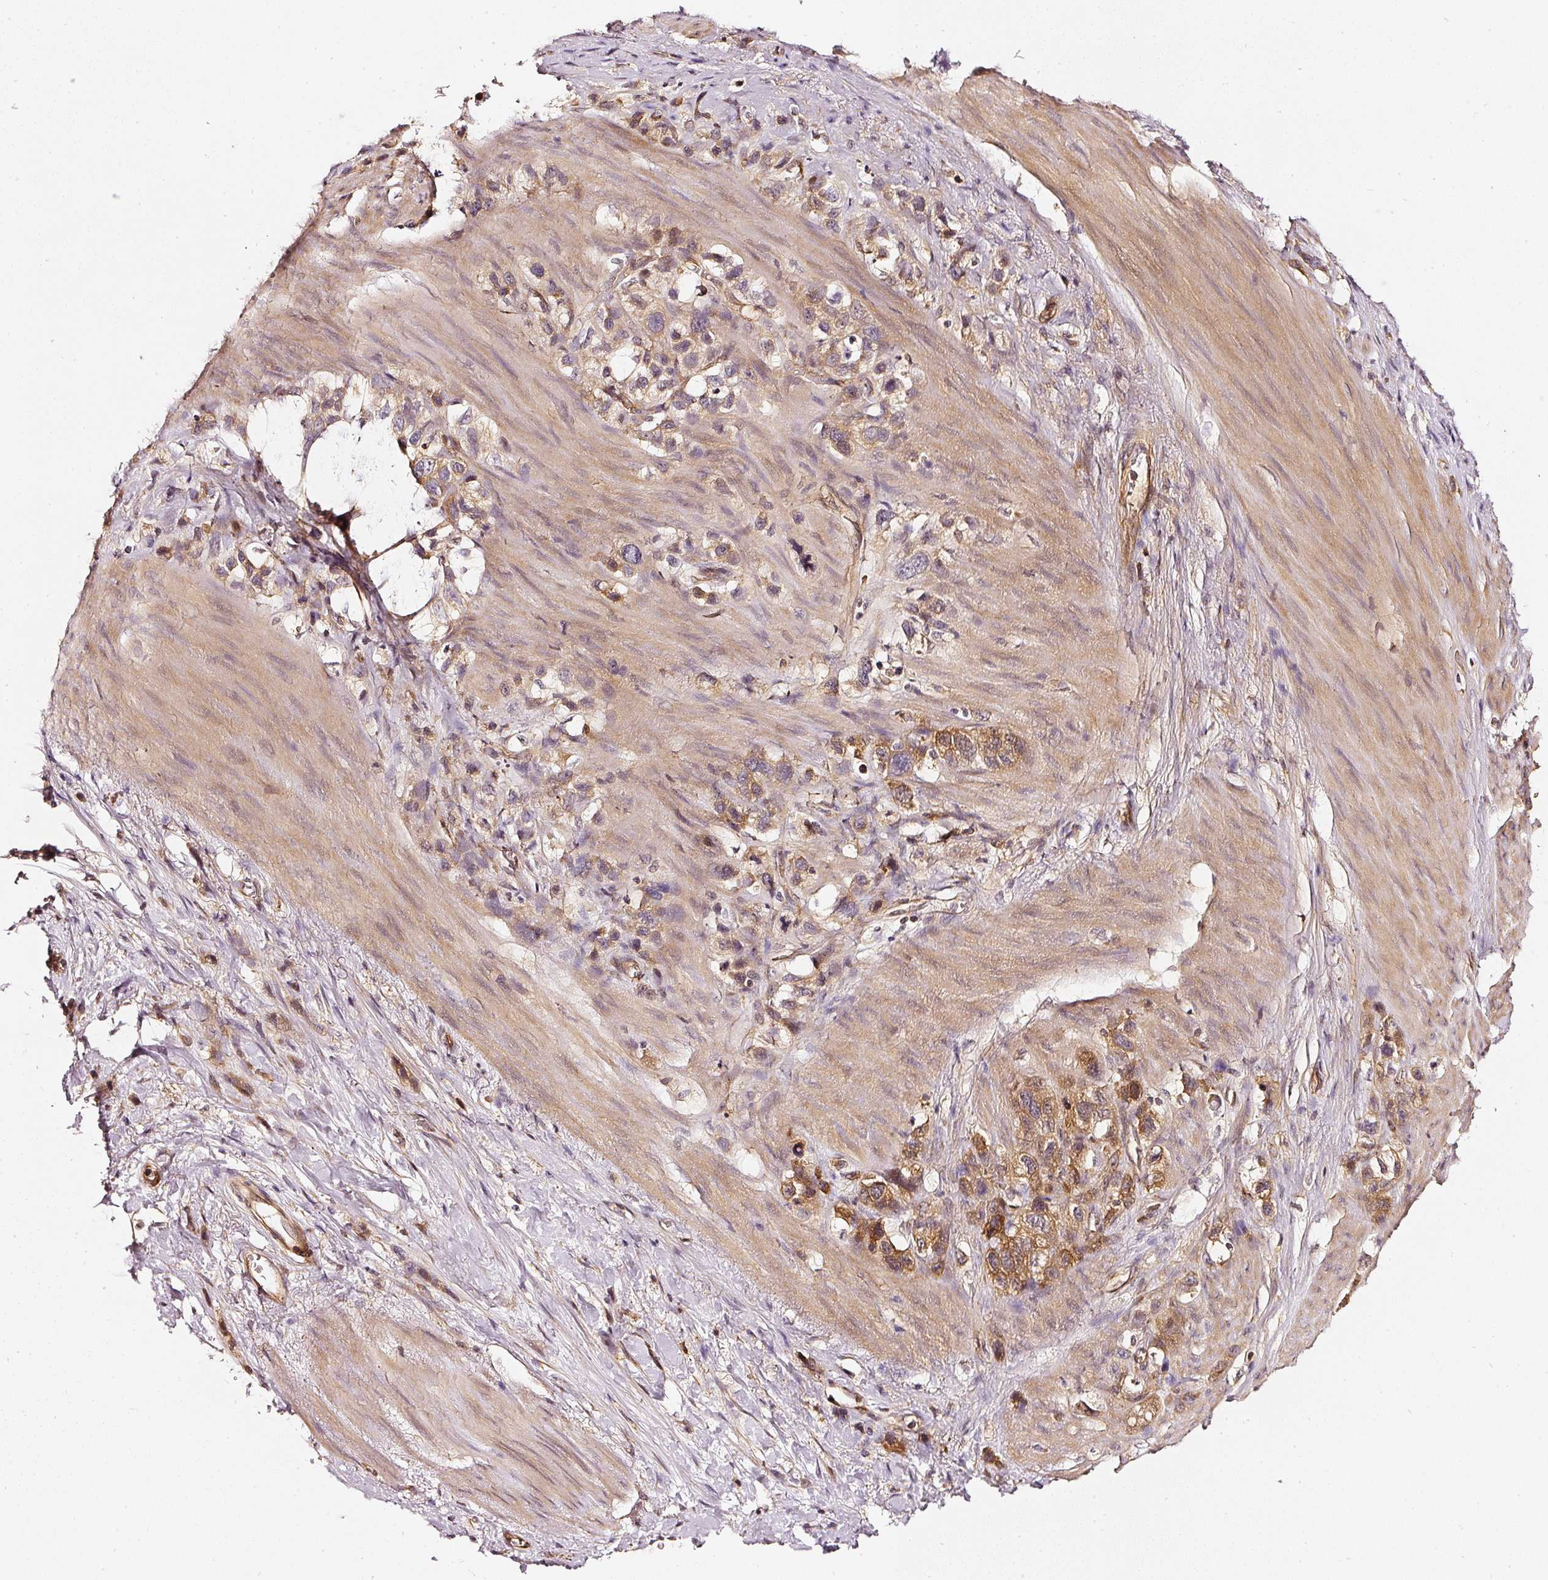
{"staining": {"intensity": "moderate", "quantity": ">75%", "location": "cytoplasmic/membranous"}, "tissue": "stomach cancer", "cell_type": "Tumor cells", "image_type": "cancer", "snomed": [{"axis": "morphology", "description": "Adenocarcinoma, NOS"}, {"axis": "topography", "description": "Stomach"}], "caption": "Immunohistochemistry (IHC) (DAB) staining of stomach cancer displays moderate cytoplasmic/membranous protein staining in about >75% of tumor cells.", "gene": "ASMTL", "patient": {"sex": "female", "age": 65}}